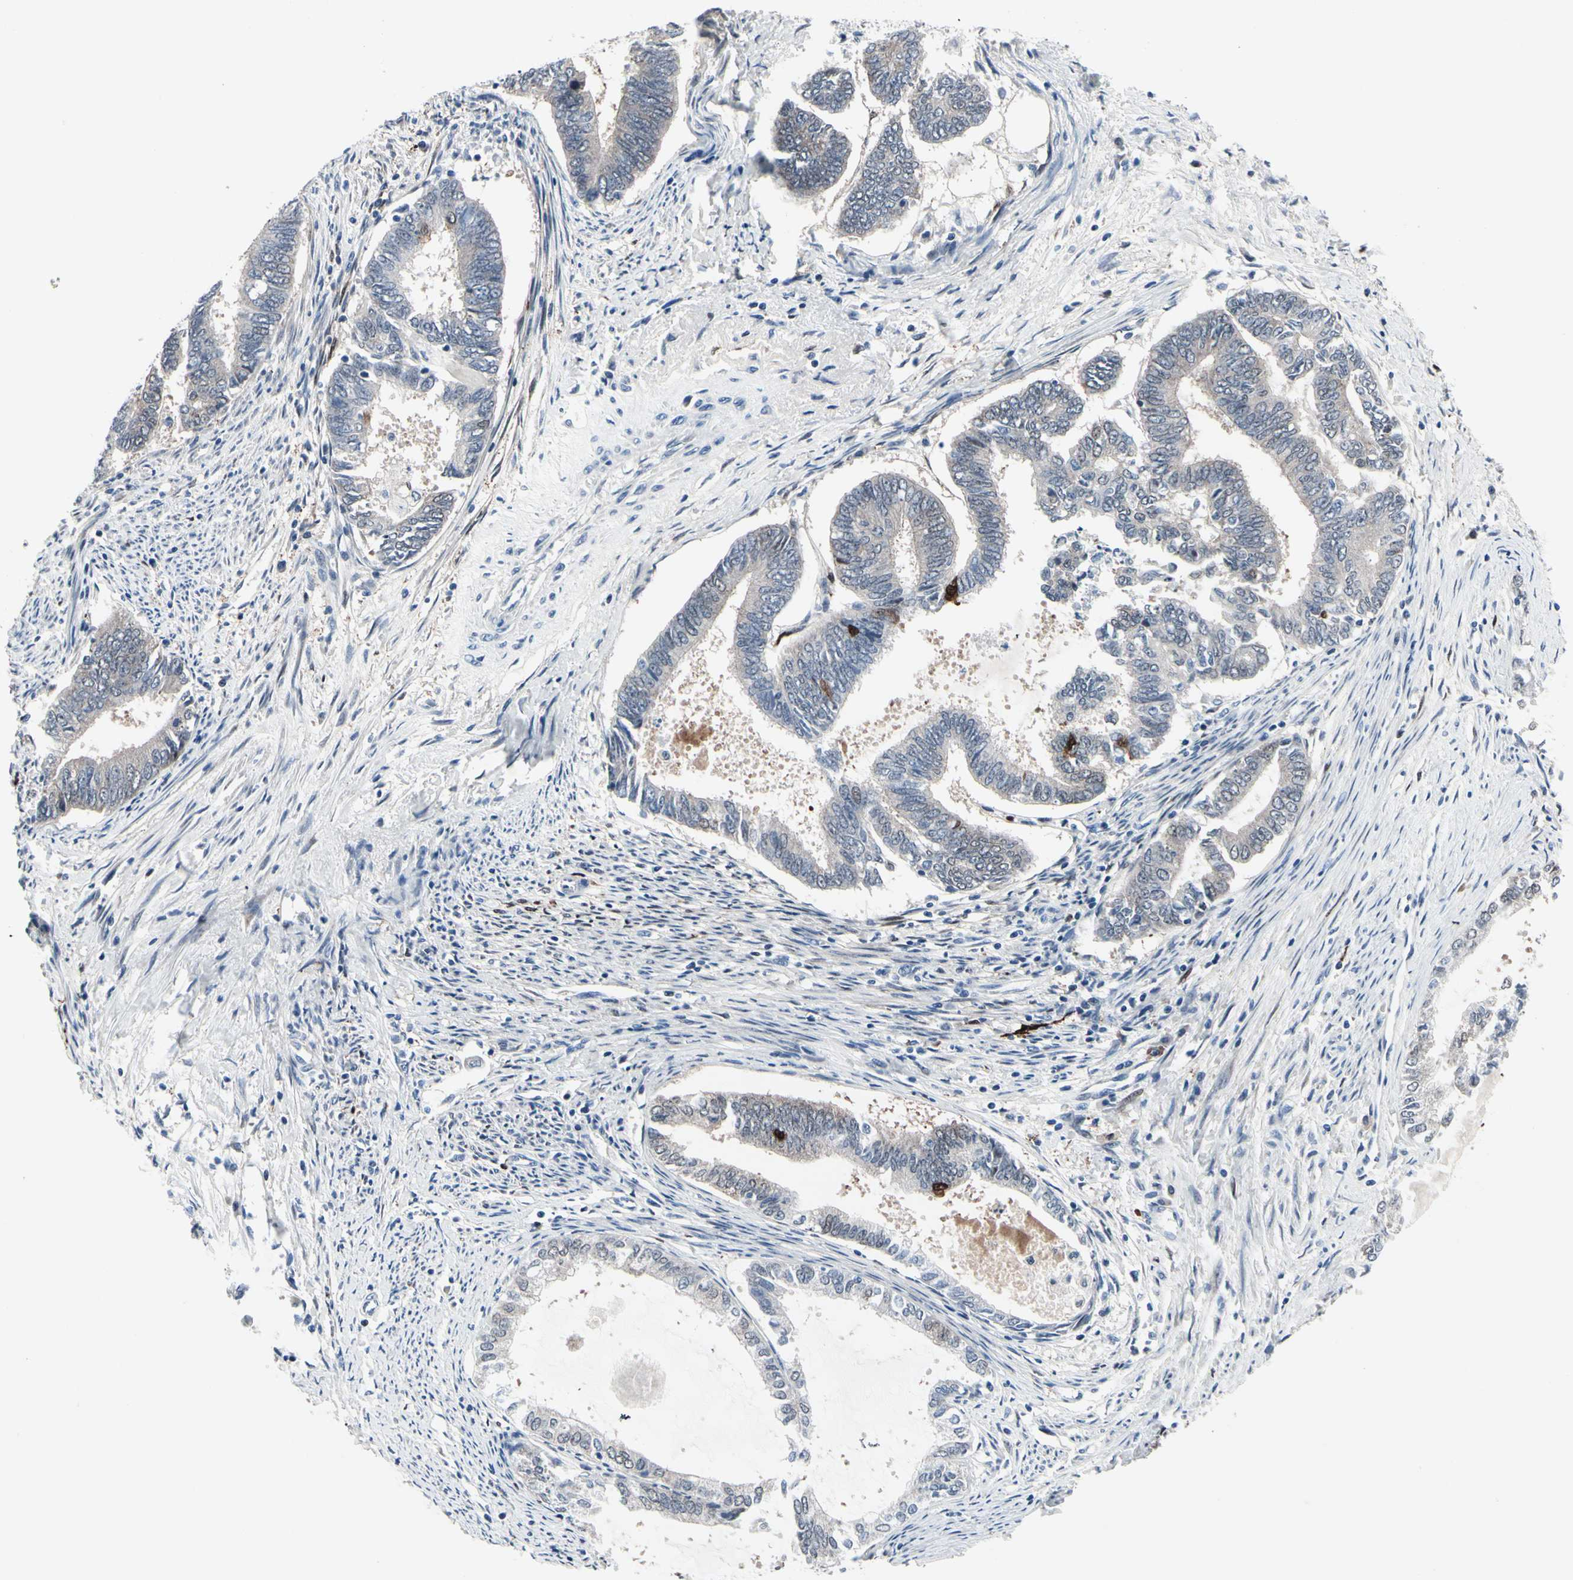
{"staining": {"intensity": "strong", "quantity": "<25%", "location": "cytoplasmic/membranous,nuclear"}, "tissue": "endometrial cancer", "cell_type": "Tumor cells", "image_type": "cancer", "snomed": [{"axis": "morphology", "description": "Adenocarcinoma, NOS"}, {"axis": "topography", "description": "Endometrium"}], "caption": "Immunohistochemical staining of human endometrial adenocarcinoma reveals medium levels of strong cytoplasmic/membranous and nuclear protein positivity in about <25% of tumor cells.", "gene": "TXN", "patient": {"sex": "female", "age": 86}}